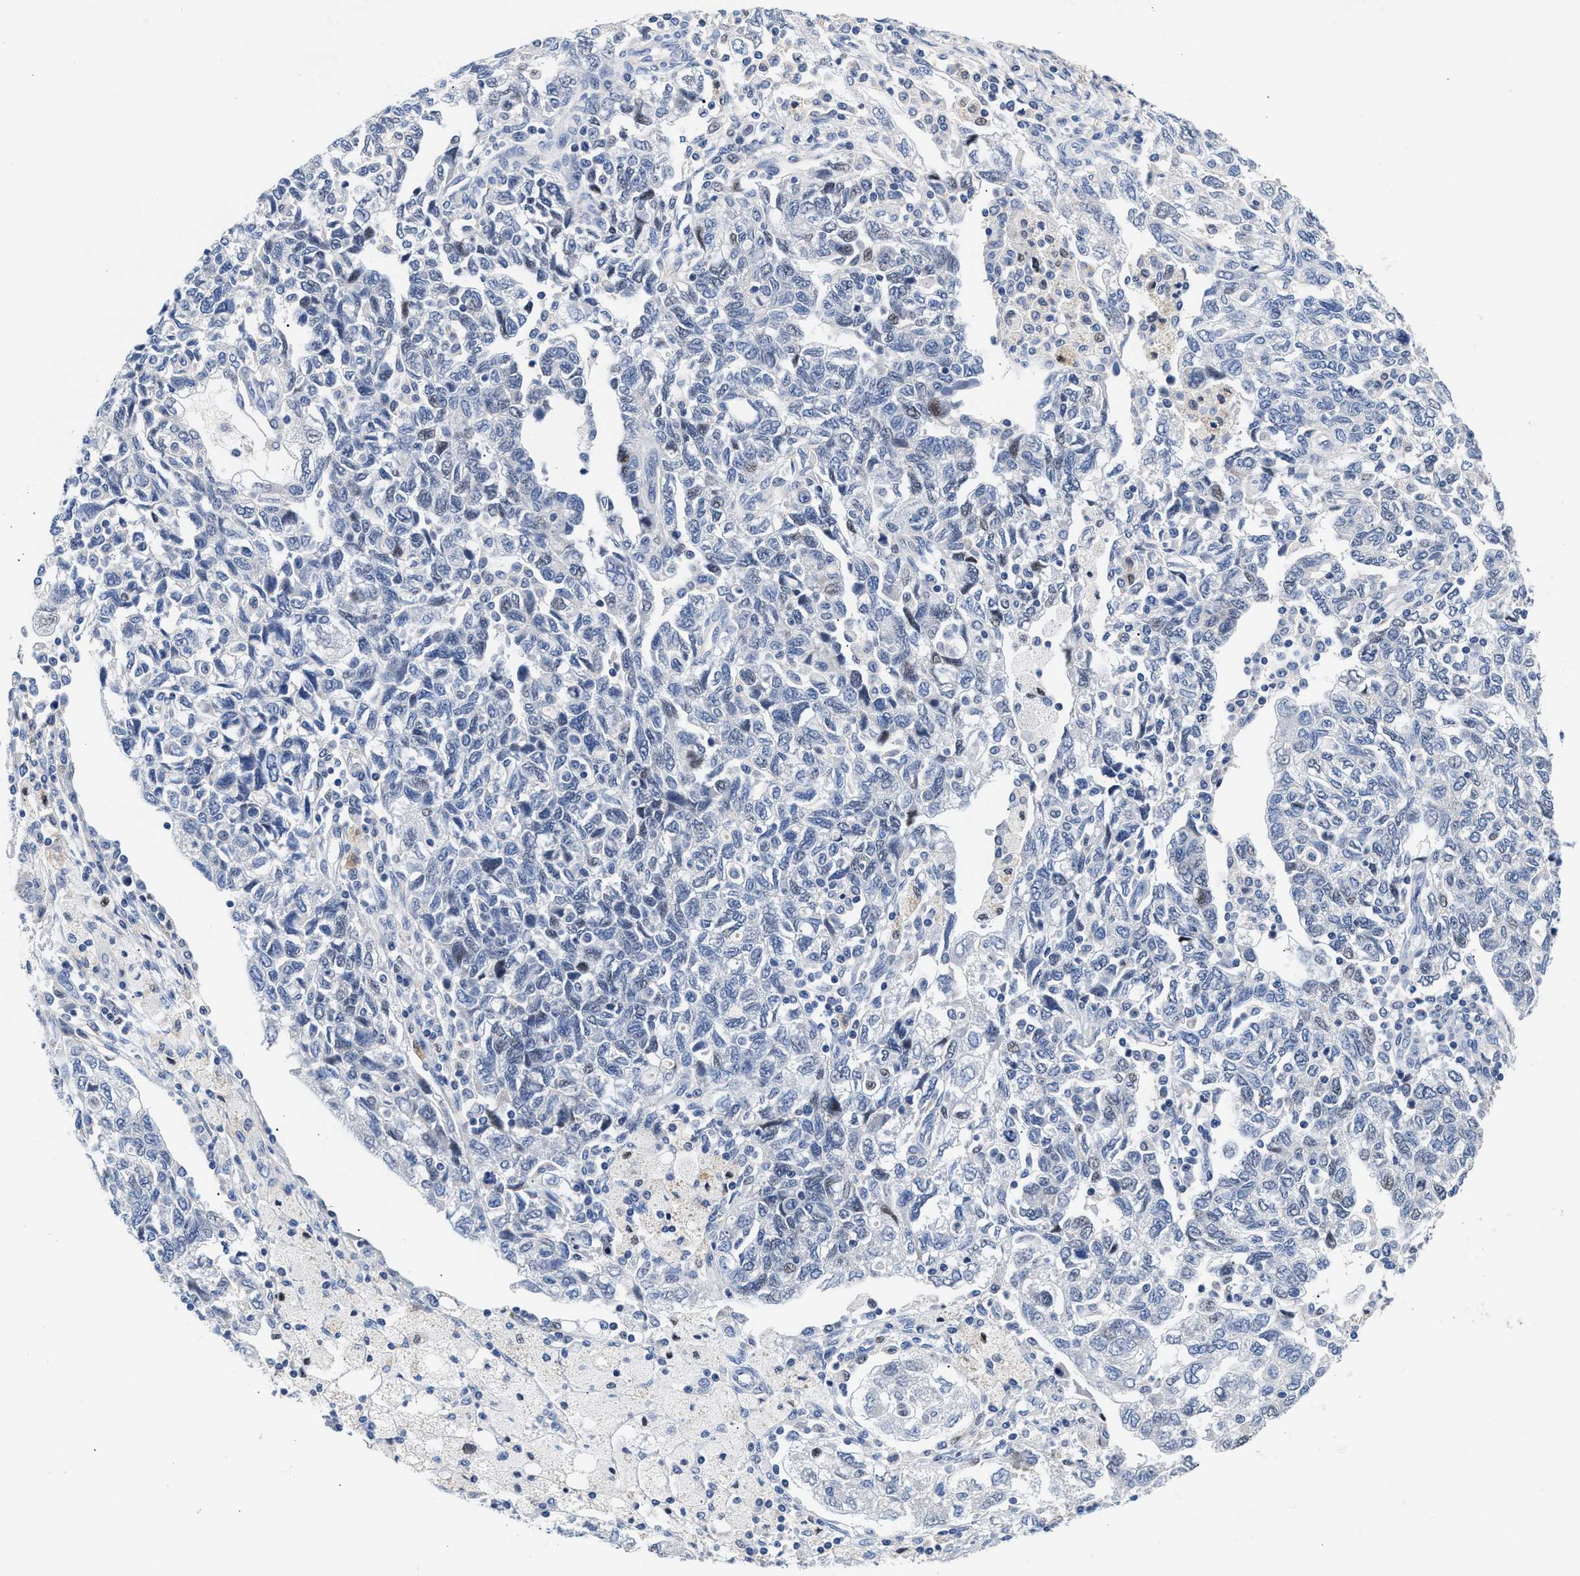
{"staining": {"intensity": "negative", "quantity": "none", "location": "none"}, "tissue": "ovarian cancer", "cell_type": "Tumor cells", "image_type": "cancer", "snomed": [{"axis": "morphology", "description": "Carcinoma, NOS"}, {"axis": "morphology", "description": "Cystadenocarcinoma, serous, NOS"}, {"axis": "topography", "description": "Ovary"}], "caption": "Histopathology image shows no significant protein expression in tumor cells of ovarian cancer (carcinoma).", "gene": "ACTL7B", "patient": {"sex": "female", "age": 69}}